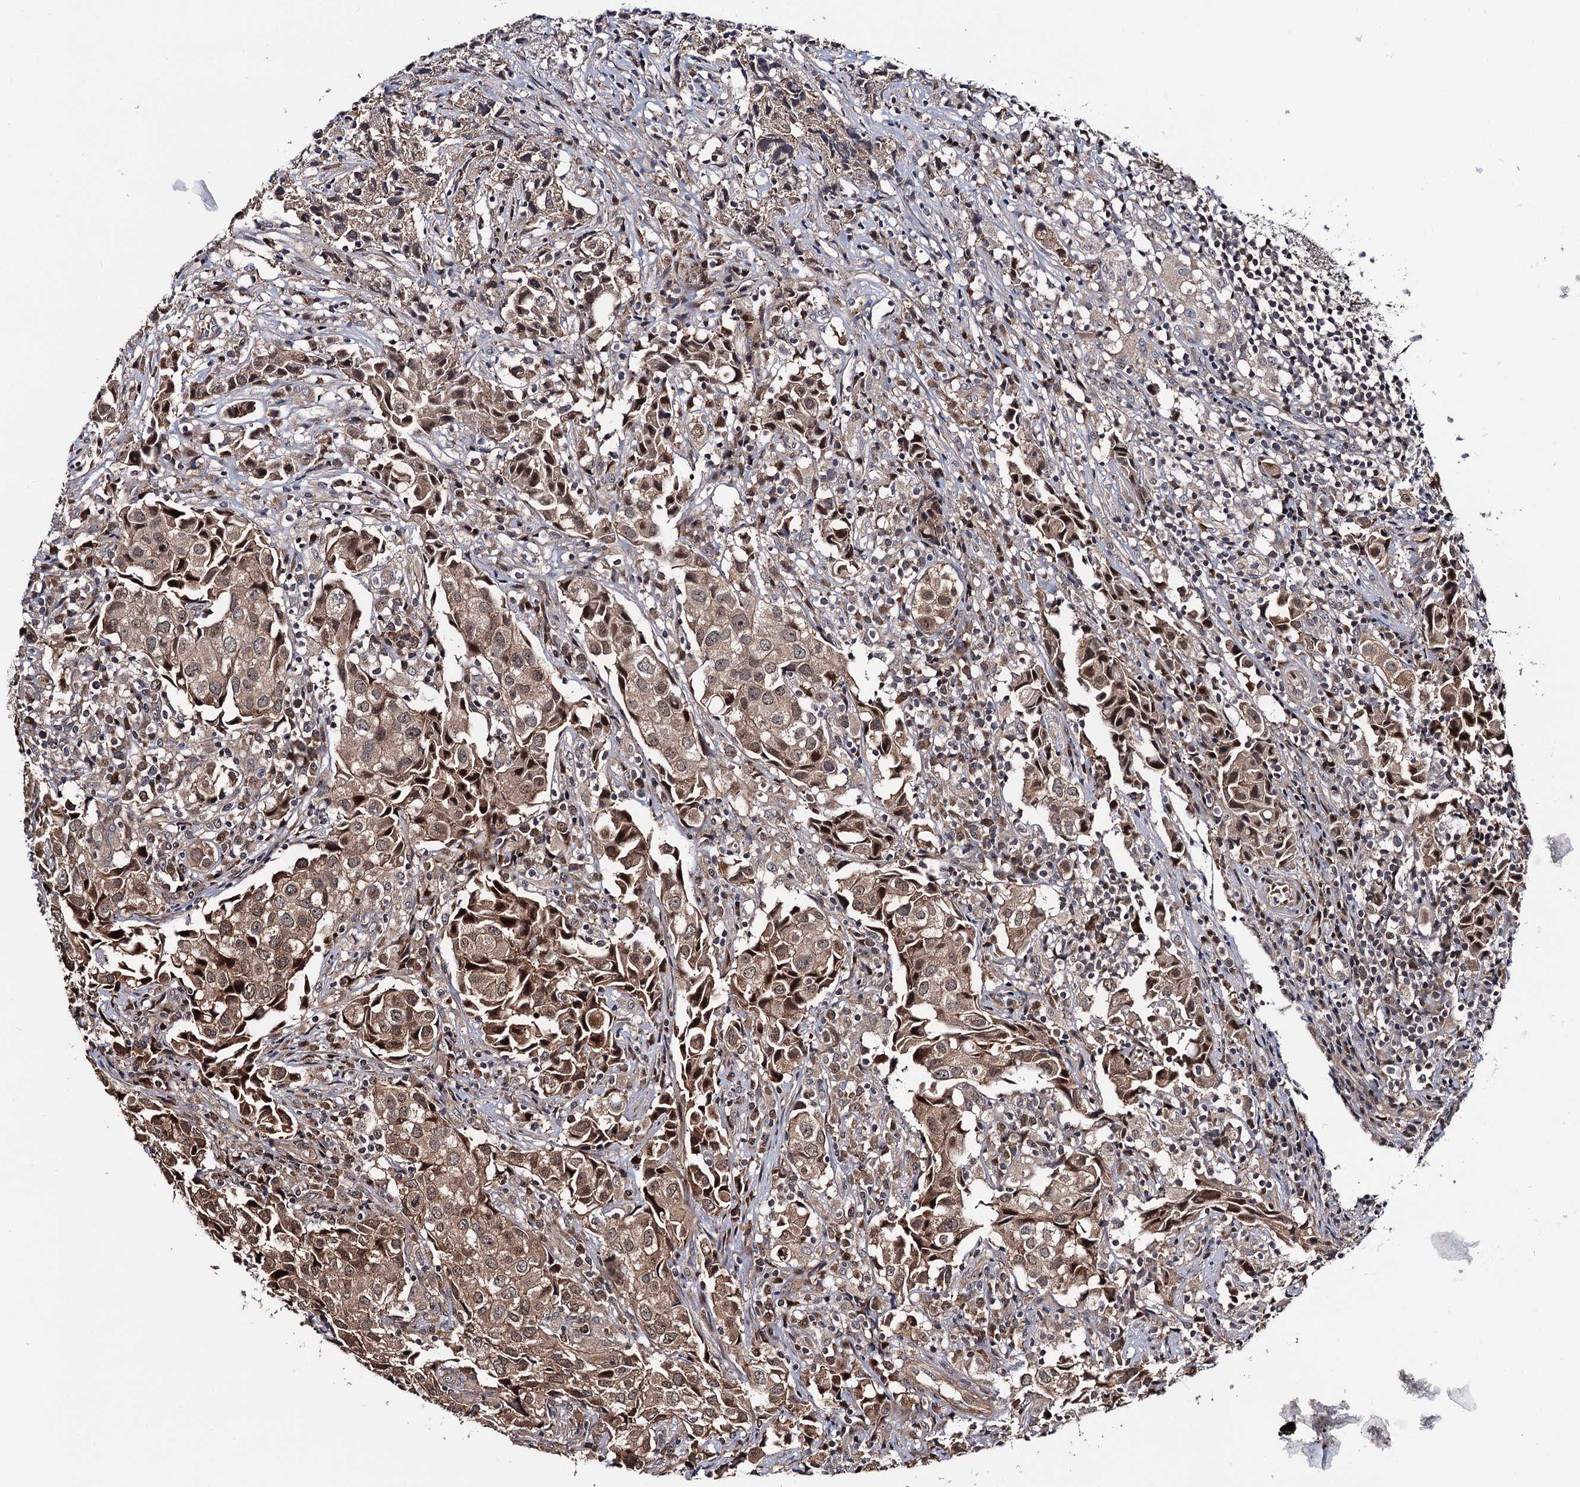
{"staining": {"intensity": "weak", "quantity": ">75%", "location": "cytoplasmic/membranous"}, "tissue": "urothelial cancer", "cell_type": "Tumor cells", "image_type": "cancer", "snomed": [{"axis": "morphology", "description": "Urothelial carcinoma, High grade"}, {"axis": "topography", "description": "Urinary bladder"}], "caption": "Immunohistochemistry (IHC) image of high-grade urothelial carcinoma stained for a protein (brown), which exhibits low levels of weak cytoplasmic/membranous staining in about >75% of tumor cells.", "gene": "TRMT112", "patient": {"sex": "female", "age": 75}}